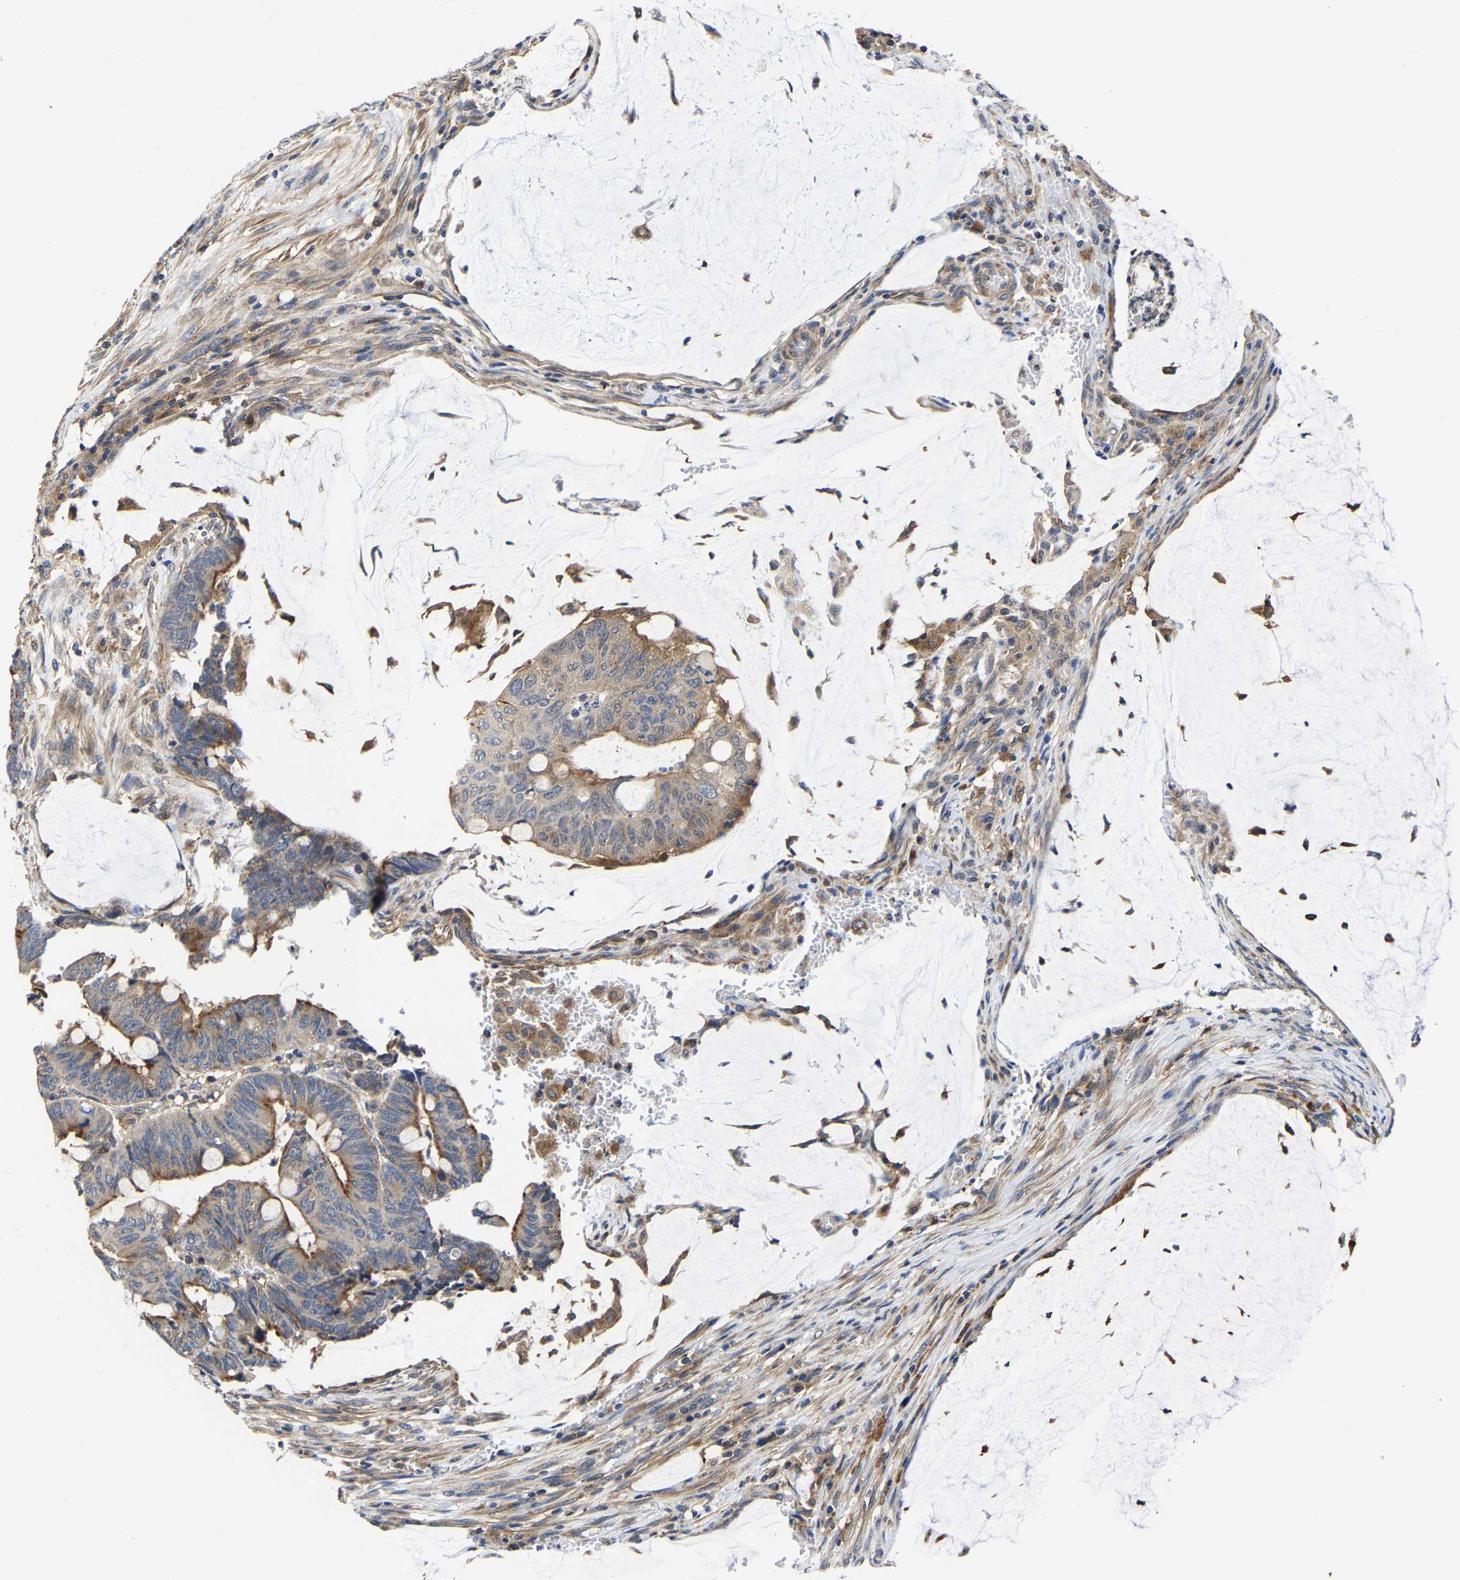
{"staining": {"intensity": "moderate", "quantity": ">75%", "location": "cytoplasmic/membranous"}, "tissue": "colorectal cancer", "cell_type": "Tumor cells", "image_type": "cancer", "snomed": [{"axis": "morphology", "description": "Normal tissue, NOS"}, {"axis": "morphology", "description": "Adenocarcinoma, NOS"}, {"axis": "topography", "description": "Rectum"}, {"axis": "topography", "description": "Peripheral nerve tissue"}], "caption": "A brown stain highlights moderate cytoplasmic/membranous expression of a protein in adenocarcinoma (colorectal) tumor cells. Nuclei are stained in blue.", "gene": "PFKFB3", "patient": {"sex": "male", "age": 92}}